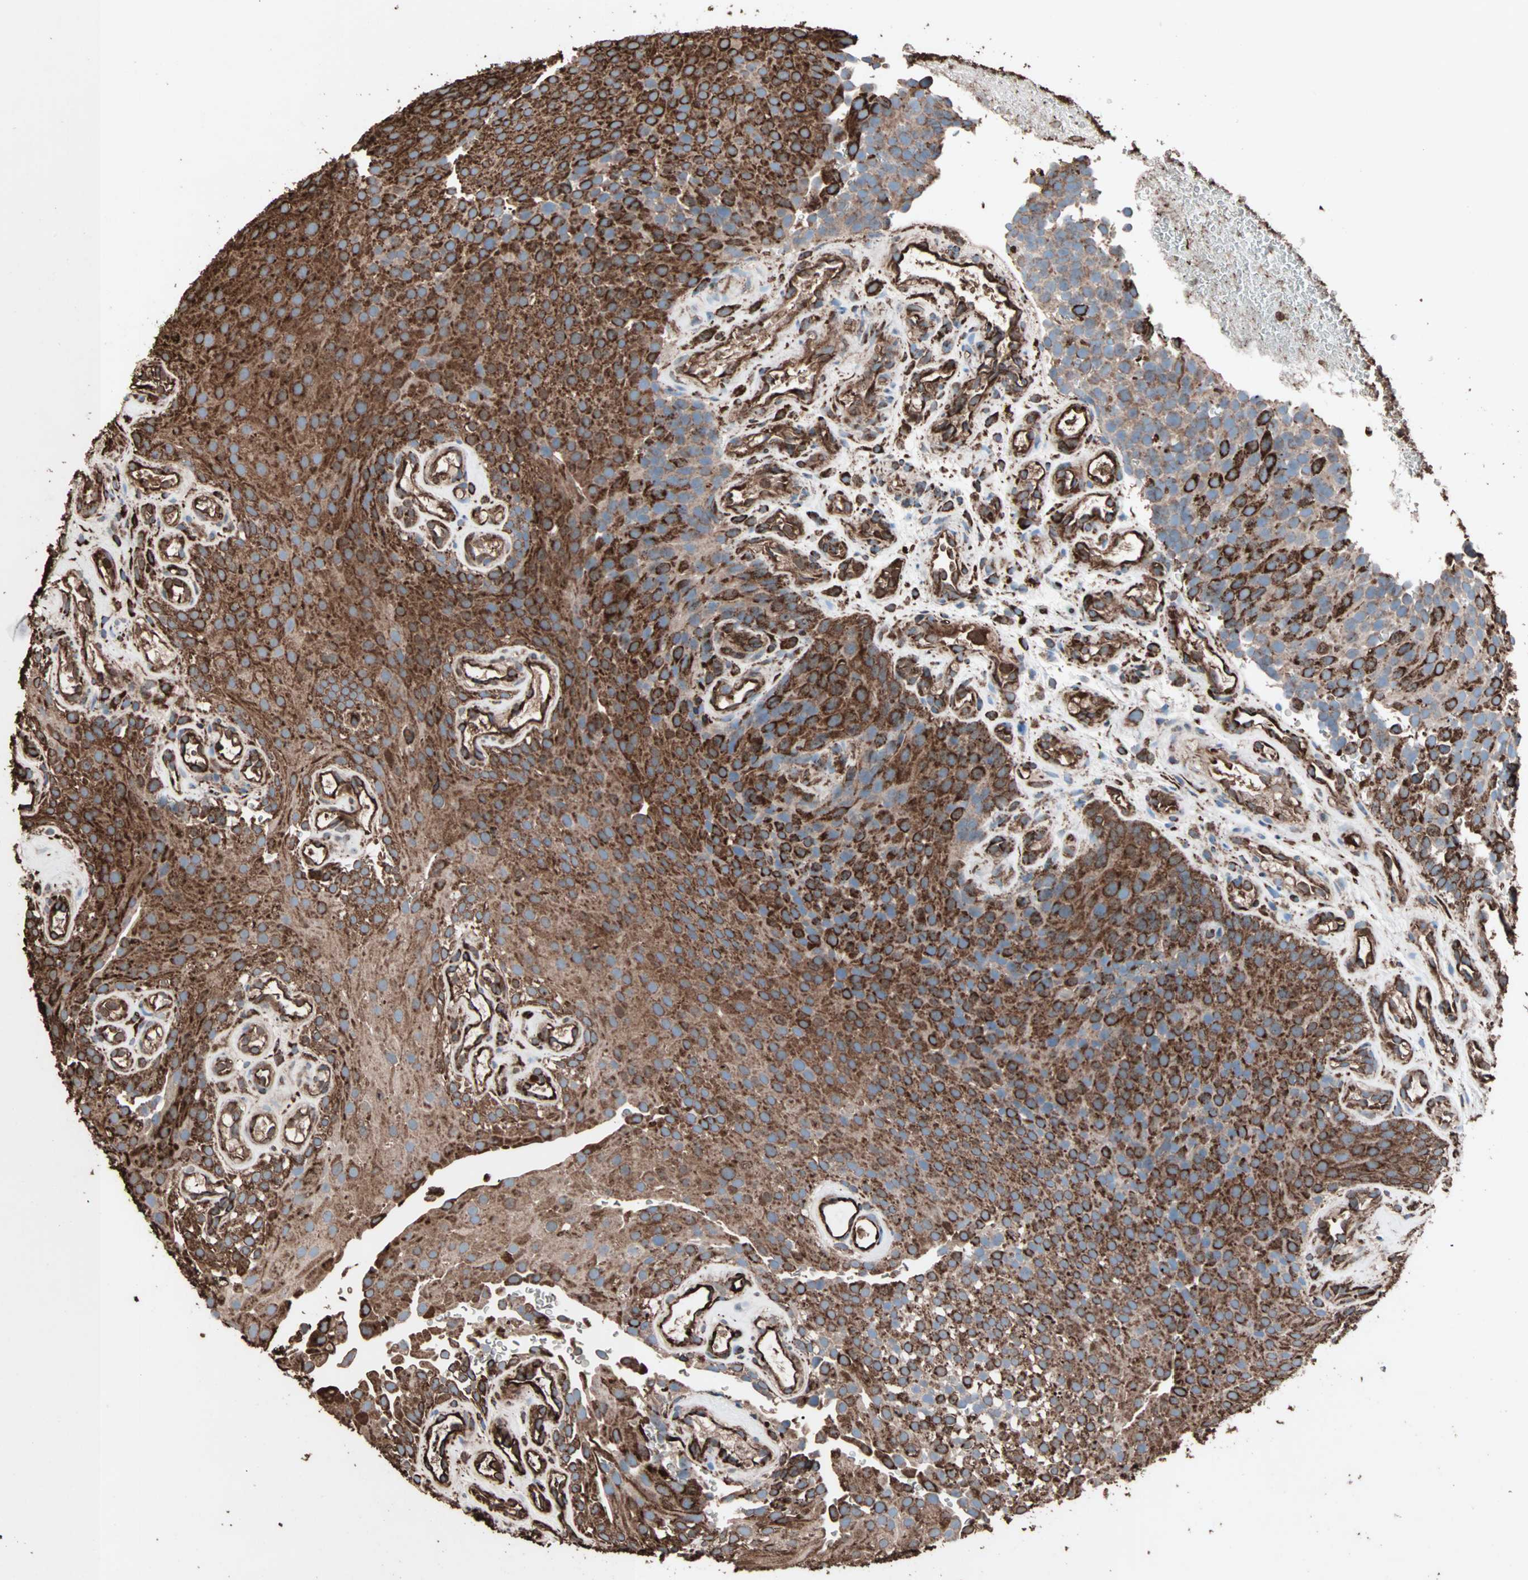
{"staining": {"intensity": "strong", "quantity": ">75%", "location": "cytoplasmic/membranous"}, "tissue": "urothelial cancer", "cell_type": "Tumor cells", "image_type": "cancer", "snomed": [{"axis": "morphology", "description": "Urothelial carcinoma, Low grade"}, {"axis": "topography", "description": "Urinary bladder"}], "caption": "A brown stain highlights strong cytoplasmic/membranous positivity of a protein in urothelial cancer tumor cells.", "gene": "HSP90B1", "patient": {"sex": "male", "age": 78}}